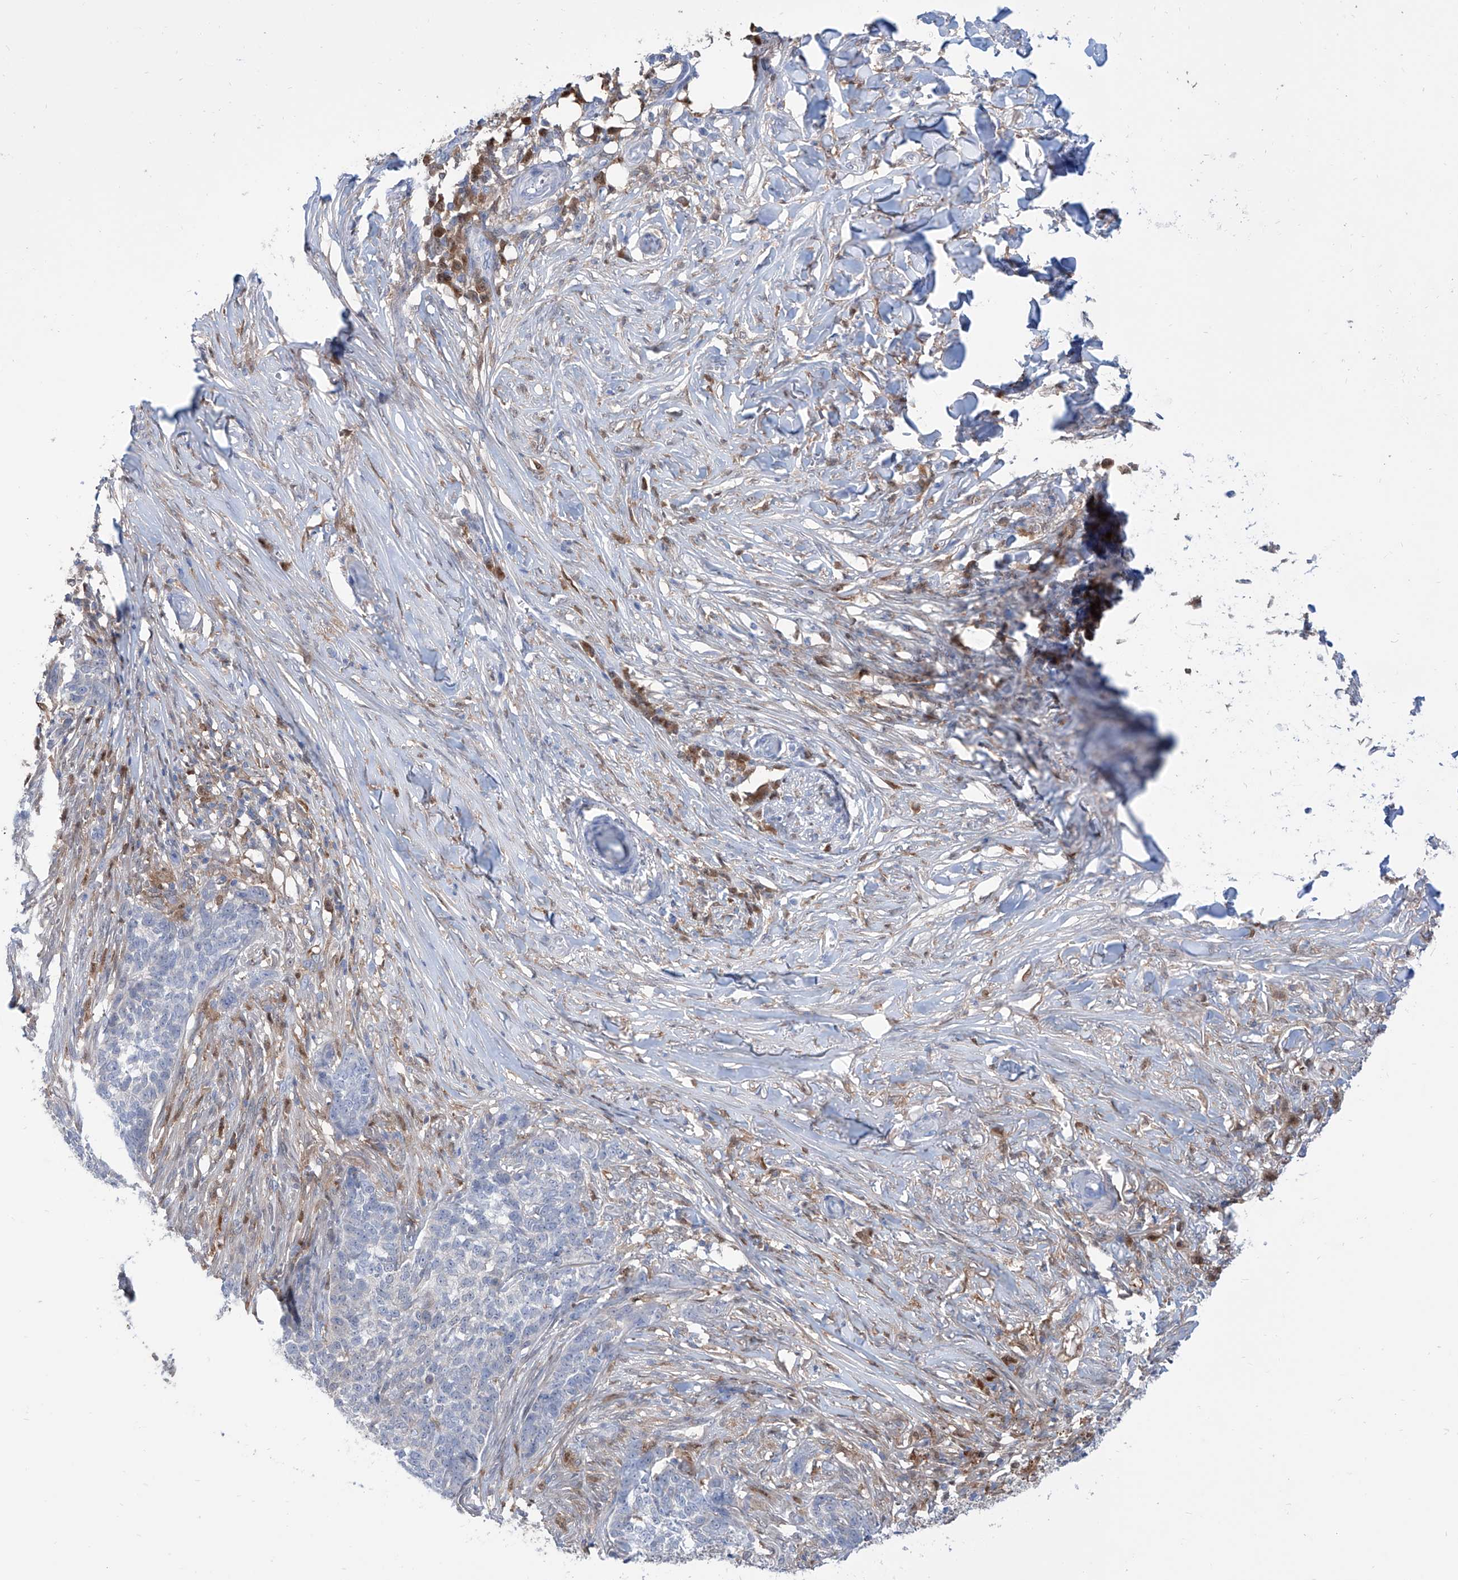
{"staining": {"intensity": "negative", "quantity": "none", "location": "none"}, "tissue": "skin cancer", "cell_type": "Tumor cells", "image_type": "cancer", "snomed": [{"axis": "morphology", "description": "Basal cell carcinoma"}, {"axis": "topography", "description": "Skin"}], "caption": "Image shows no protein expression in tumor cells of skin basal cell carcinoma tissue. (DAB immunohistochemistry (IHC) visualized using brightfield microscopy, high magnification).", "gene": "PDXK", "patient": {"sex": "male", "age": 85}}